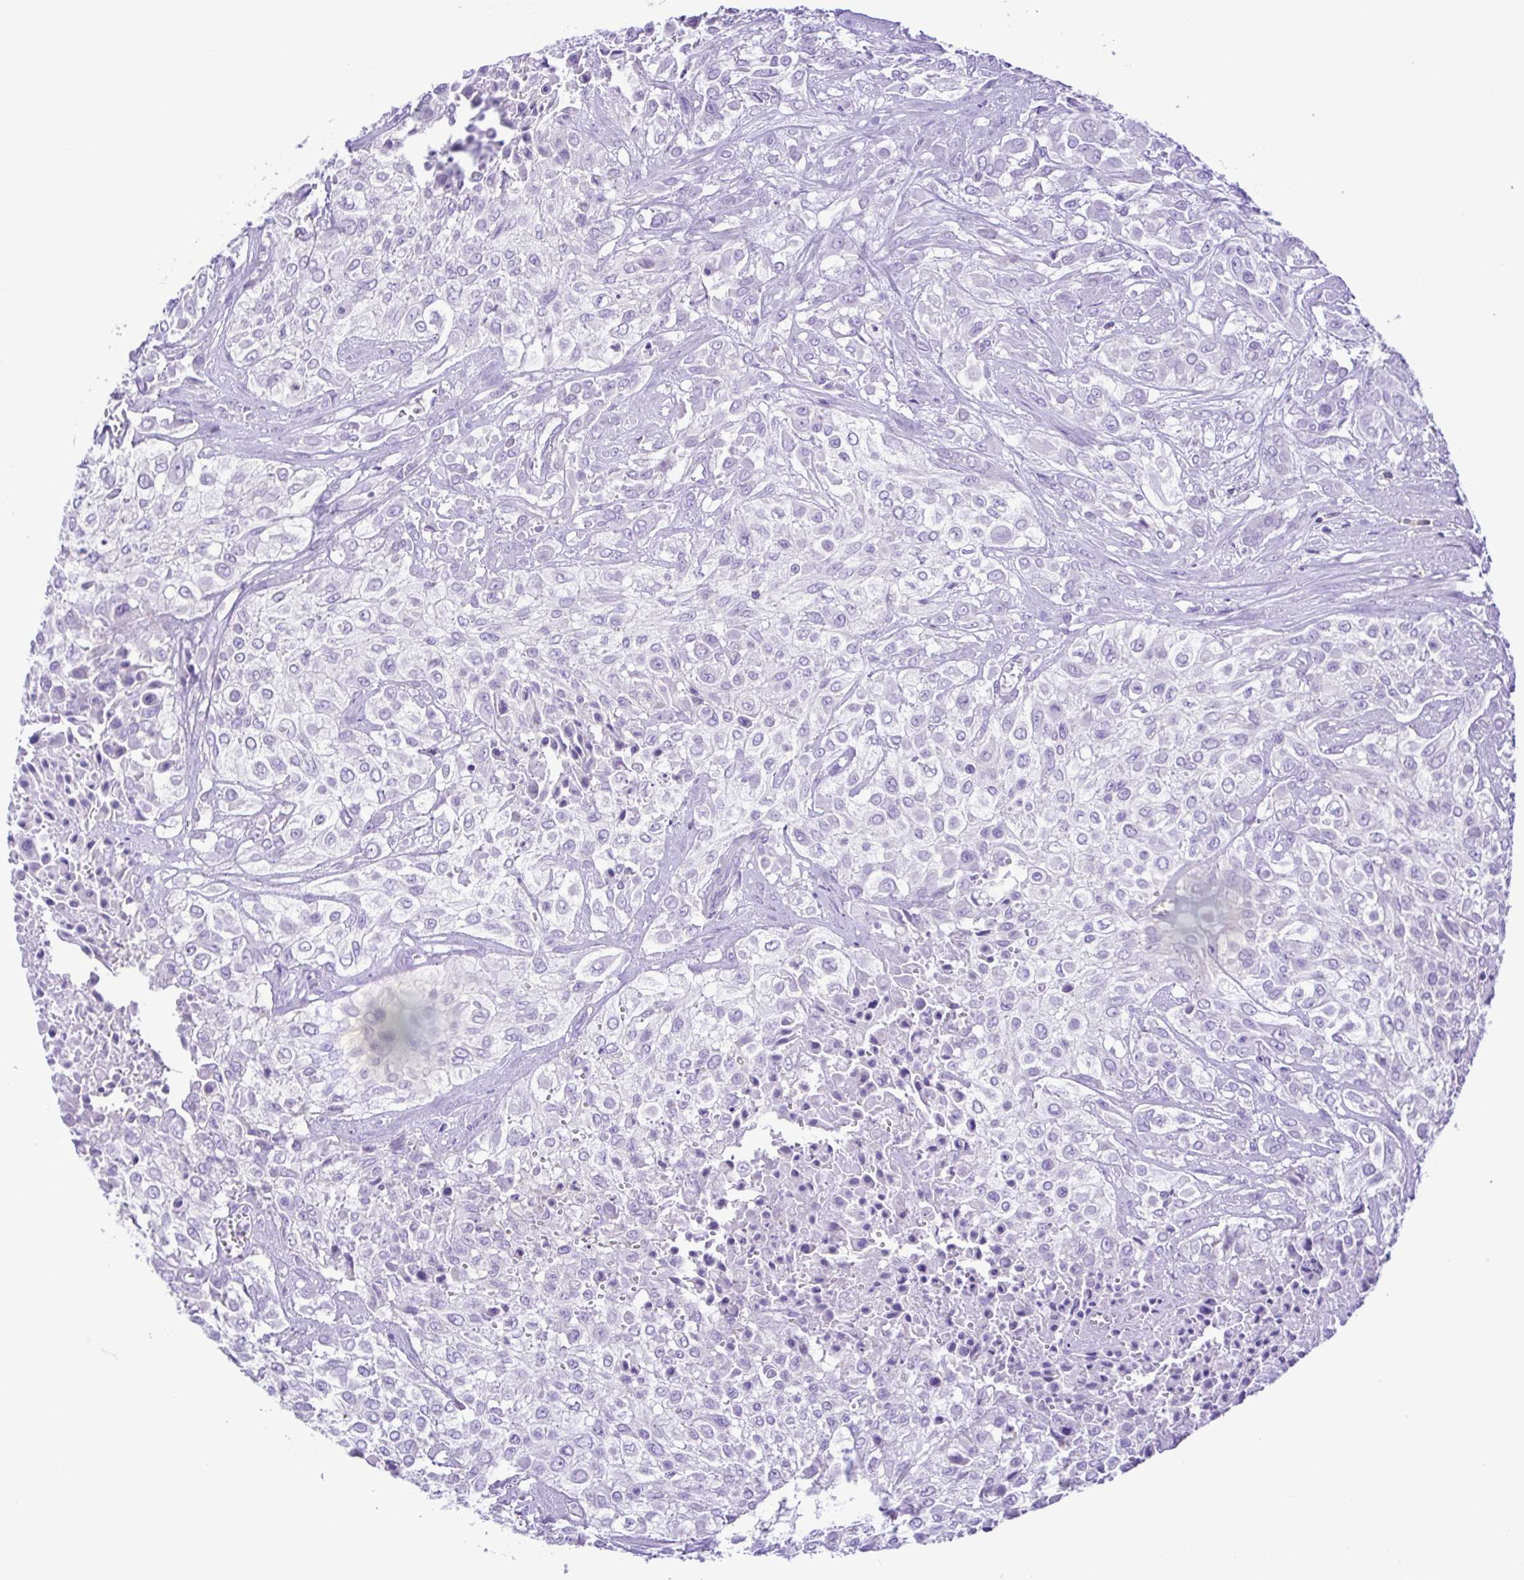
{"staining": {"intensity": "negative", "quantity": "none", "location": "none"}, "tissue": "urothelial cancer", "cell_type": "Tumor cells", "image_type": "cancer", "snomed": [{"axis": "morphology", "description": "Urothelial carcinoma, High grade"}, {"axis": "topography", "description": "Urinary bladder"}], "caption": "Human urothelial cancer stained for a protein using immunohistochemistry (IHC) exhibits no positivity in tumor cells.", "gene": "SYT1", "patient": {"sex": "male", "age": 57}}